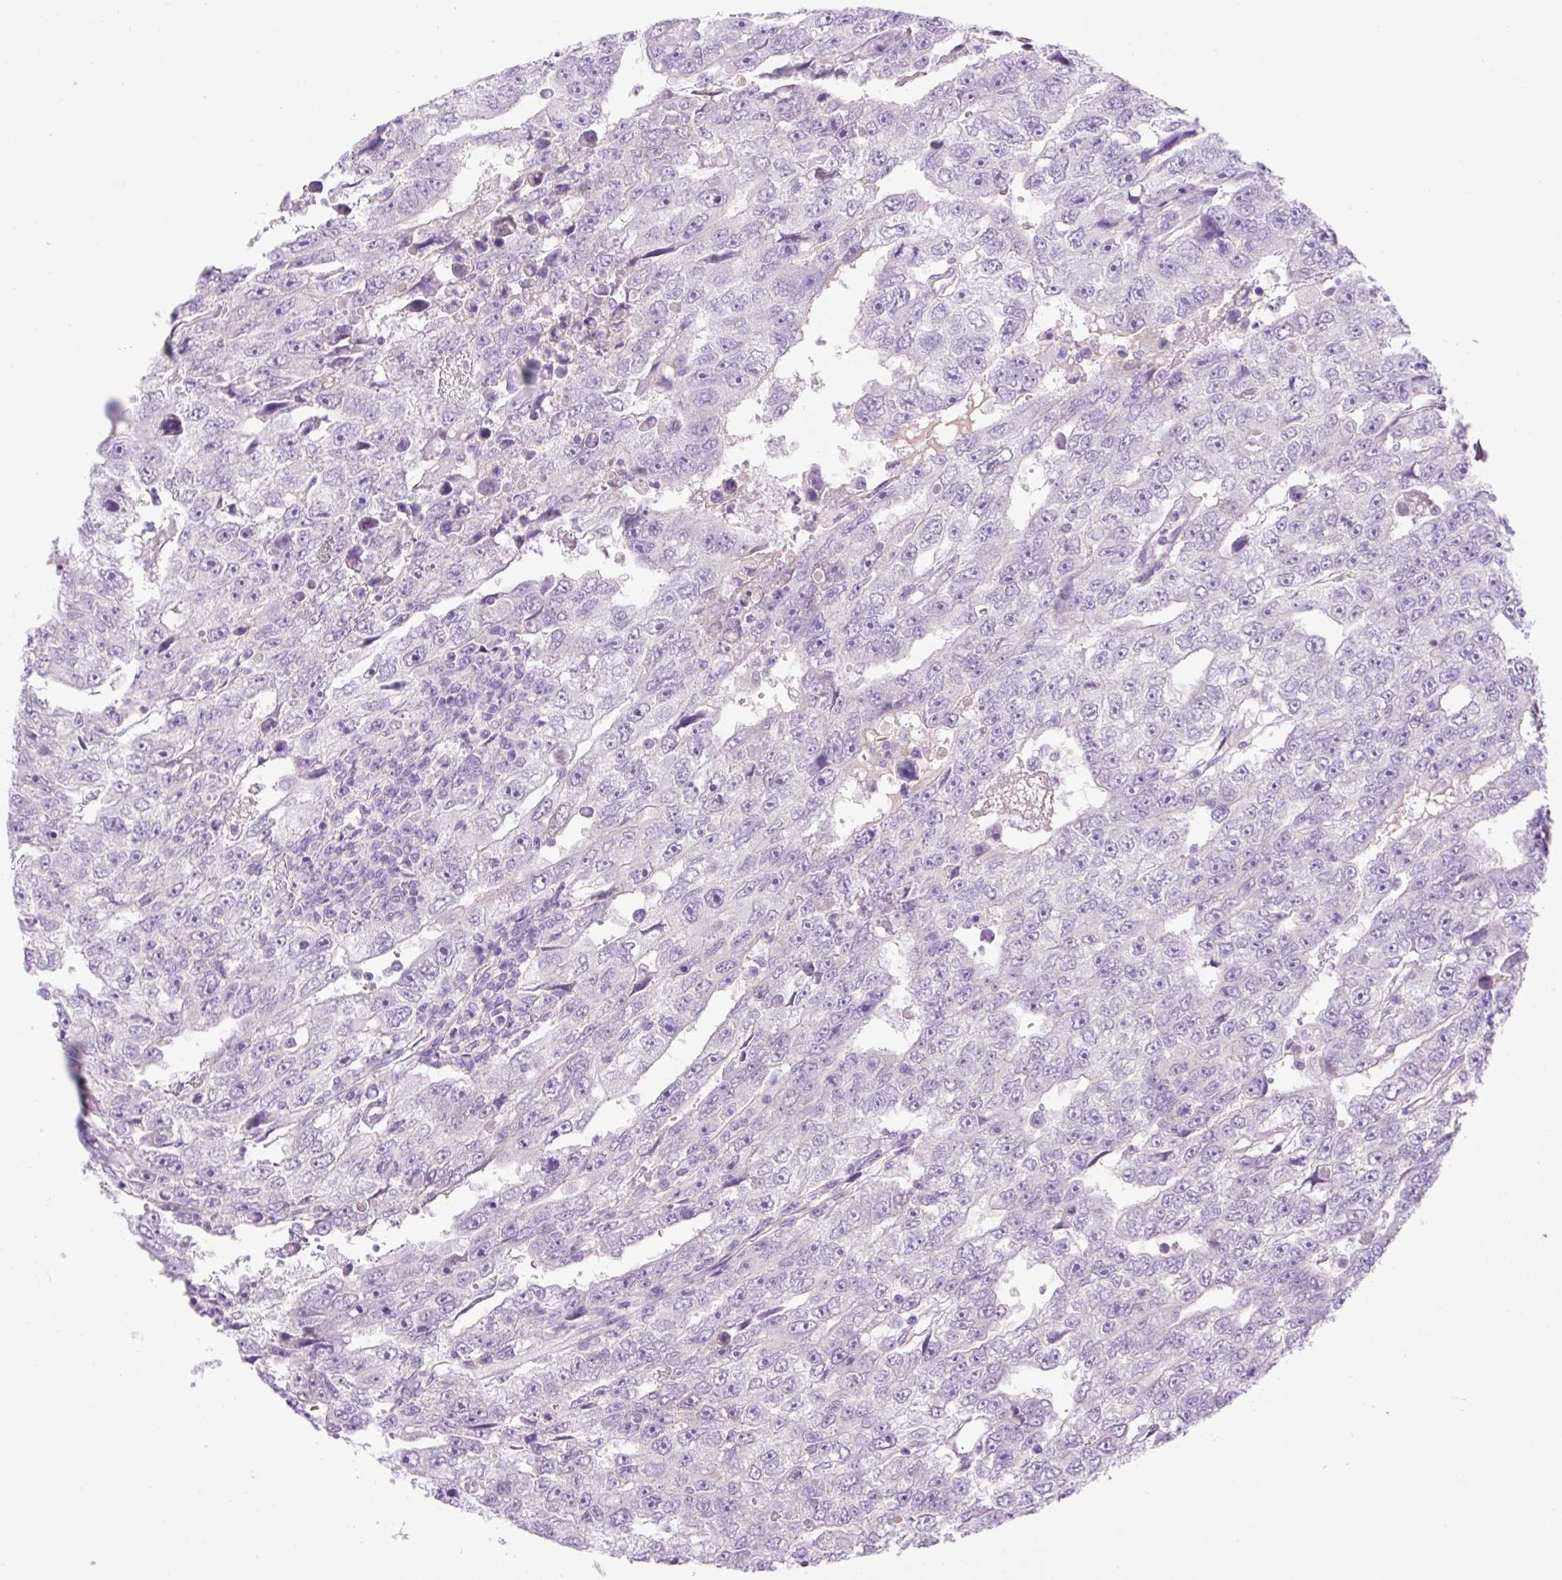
{"staining": {"intensity": "negative", "quantity": "none", "location": "none"}, "tissue": "testis cancer", "cell_type": "Tumor cells", "image_type": "cancer", "snomed": [{"axis": "morphology", "description": "Carcinoma, Embryonal, NOS"}, {"axis": "topography", "description": "Testis"}], "caption": "Micrograph shows no significant protein positivity in tumor cells of embryonal carcinoma (testis).", "gene": "PALM3", "patient": {"sex": "male", "age": 20}}